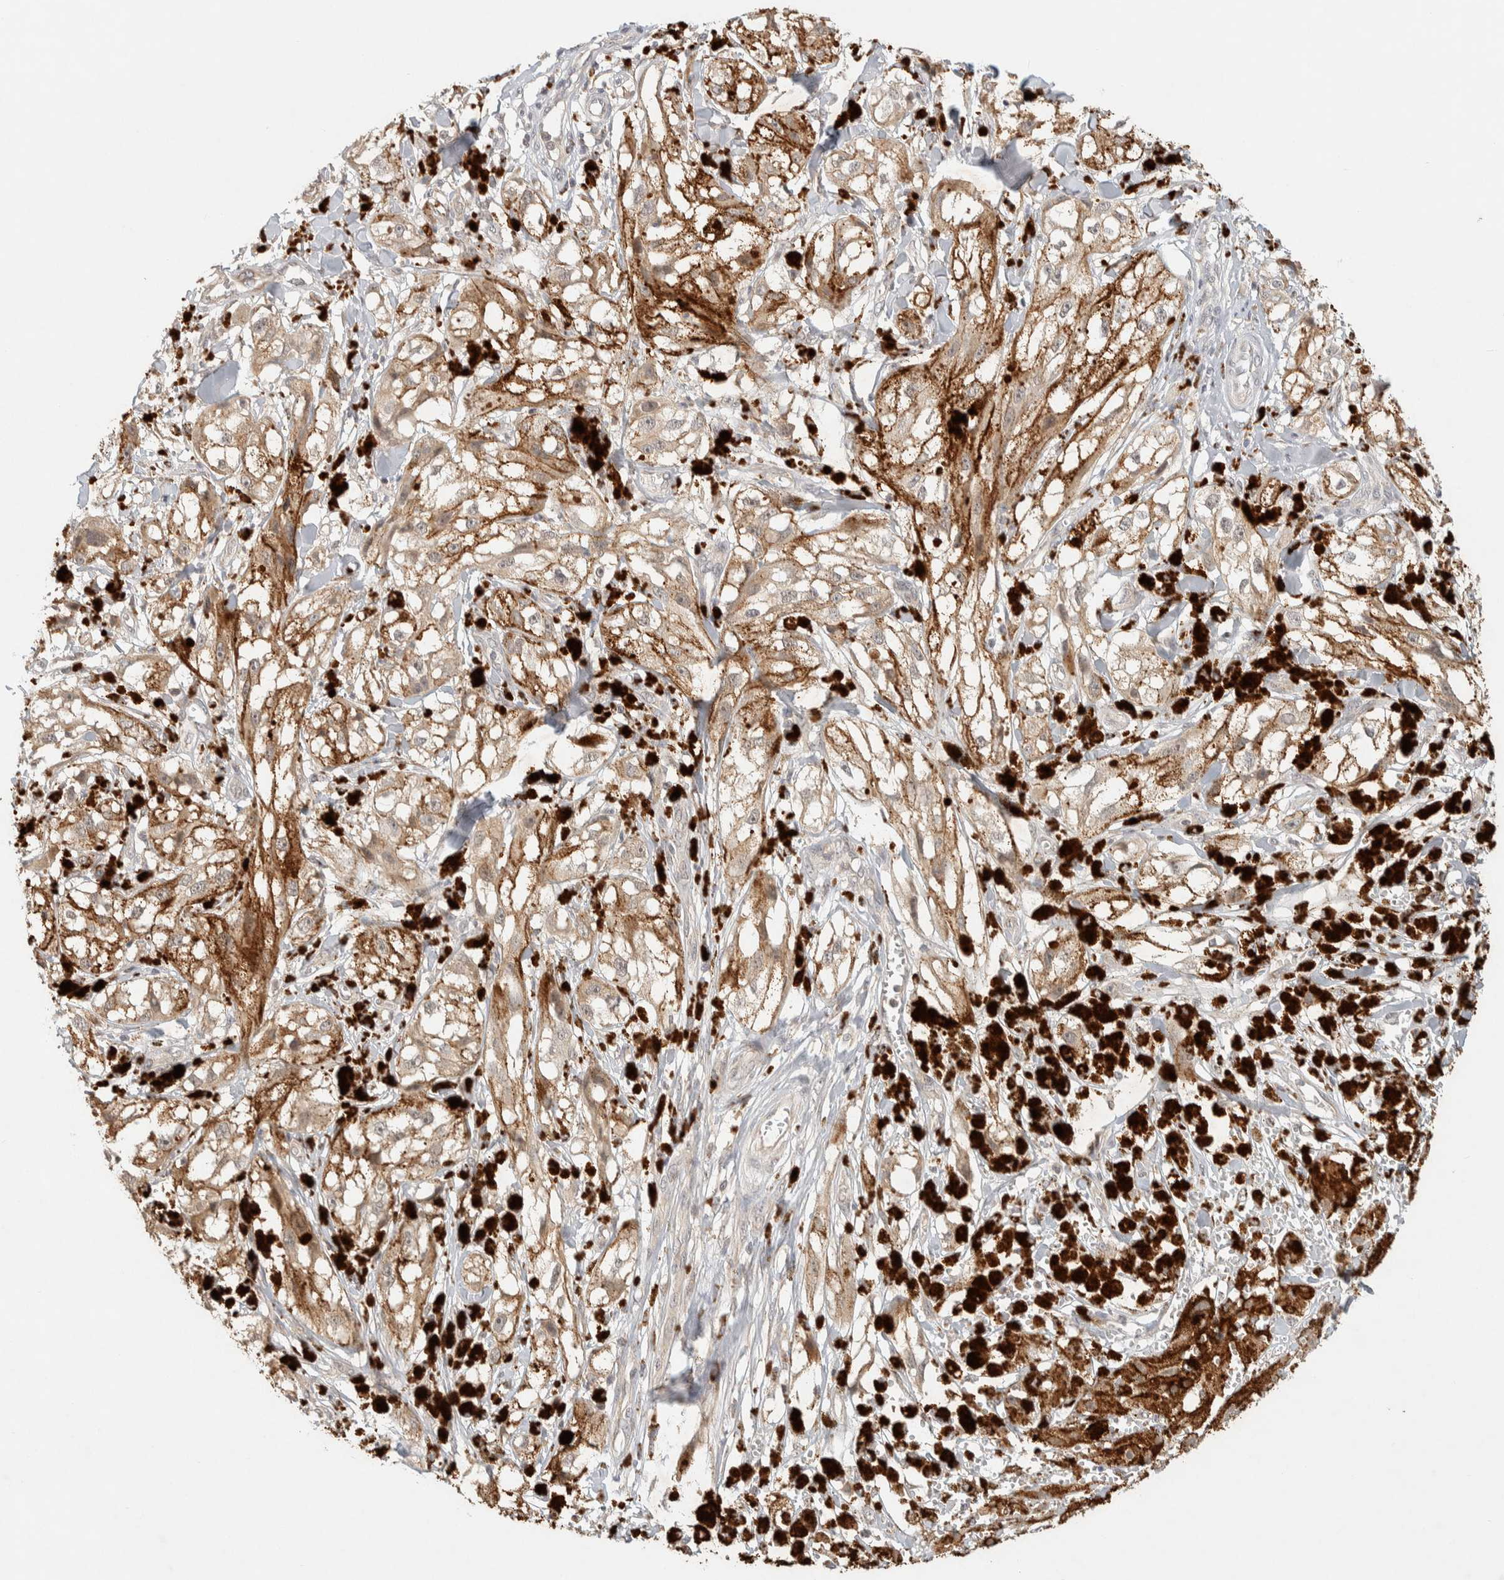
{"staining": {"intensity": "moderate", "quantity": ">75%", "location": "cytoplasmic/membranous"}, "tissue": "melanoma", "cell_type": "Tumor cells", "image_type": "cancer", "snomed": [{"axis": "morphology", "description": "Malignant melanoma, NOS"}, {"axis": "topography", "description": "Skin"}], "caption": "Immunohistochemical staining of malignant melanoma reveals medium levels of moderate cytoplasmic/membranous expression in about >75% of tumor cells.", "gene": "ITPA", "patient": {"sex": "male", "age": 88}}